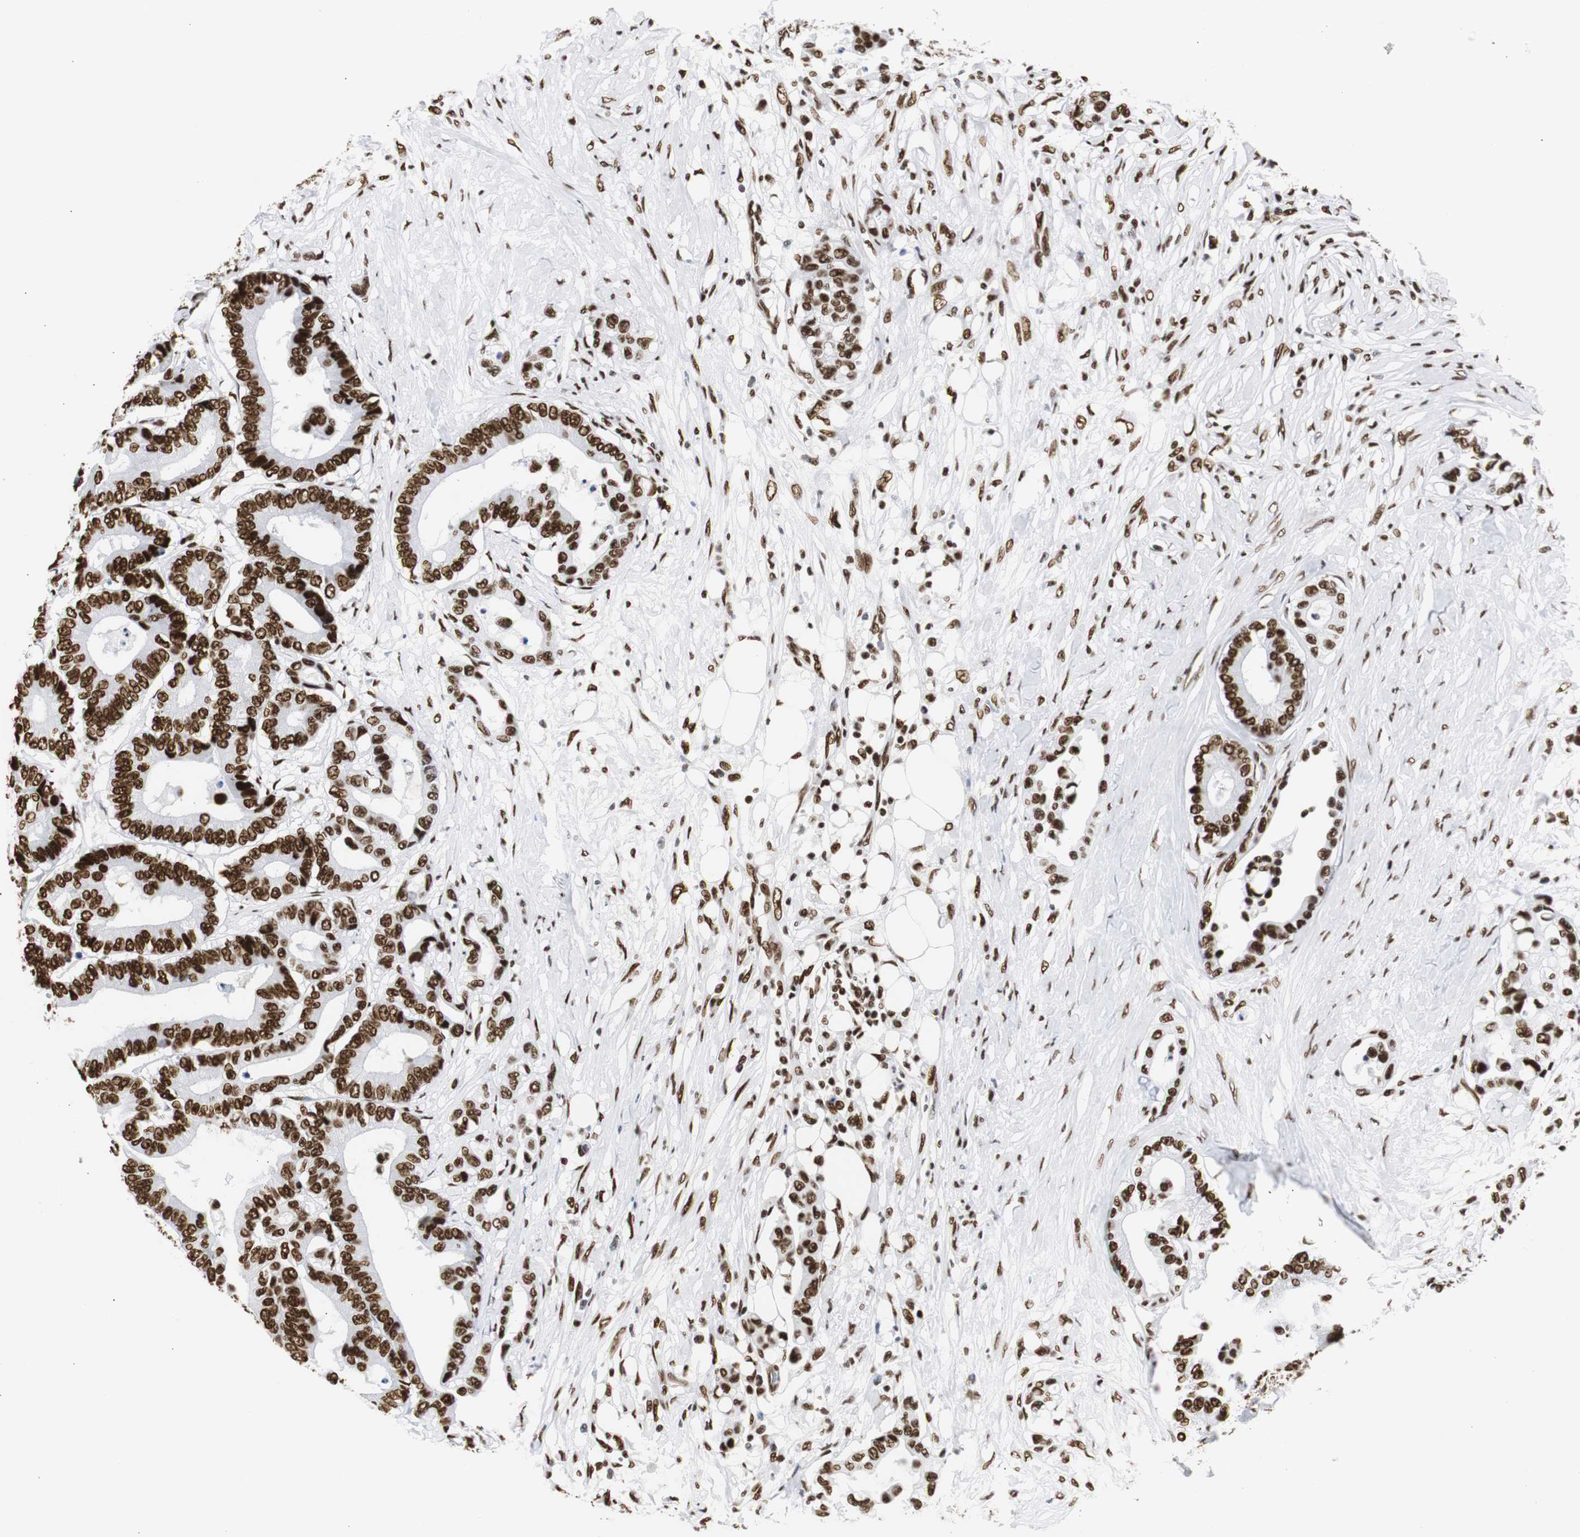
{"staining": {"intensity": "strong", "quantity": ">75%", "location": "nuclear"}, "tissue": "colorectal cancer", "cell_type": "Tumor cells", "image_type": "cancer", "snomed": [{"axis": "morphology", "description": "Normal tissue, NOS"}, {"axis": "morphology", "description": "Adenocarcinoma, NOS"}, {"axis": "topography", "description": "Colon"}], "caption": "Brown immunohistochemical staining in adenocarcinoma (colorectal) exhibits strong nuclear expression in about >75% of tumor cells. The staining was performed using DAB to visualize the protein expression in brown, while the nuclei were stained in blue with hematoxylin (Magnification: 20x).", "gene": "HNRNPH2", "patient": {"sex": "male", "age": 82}}